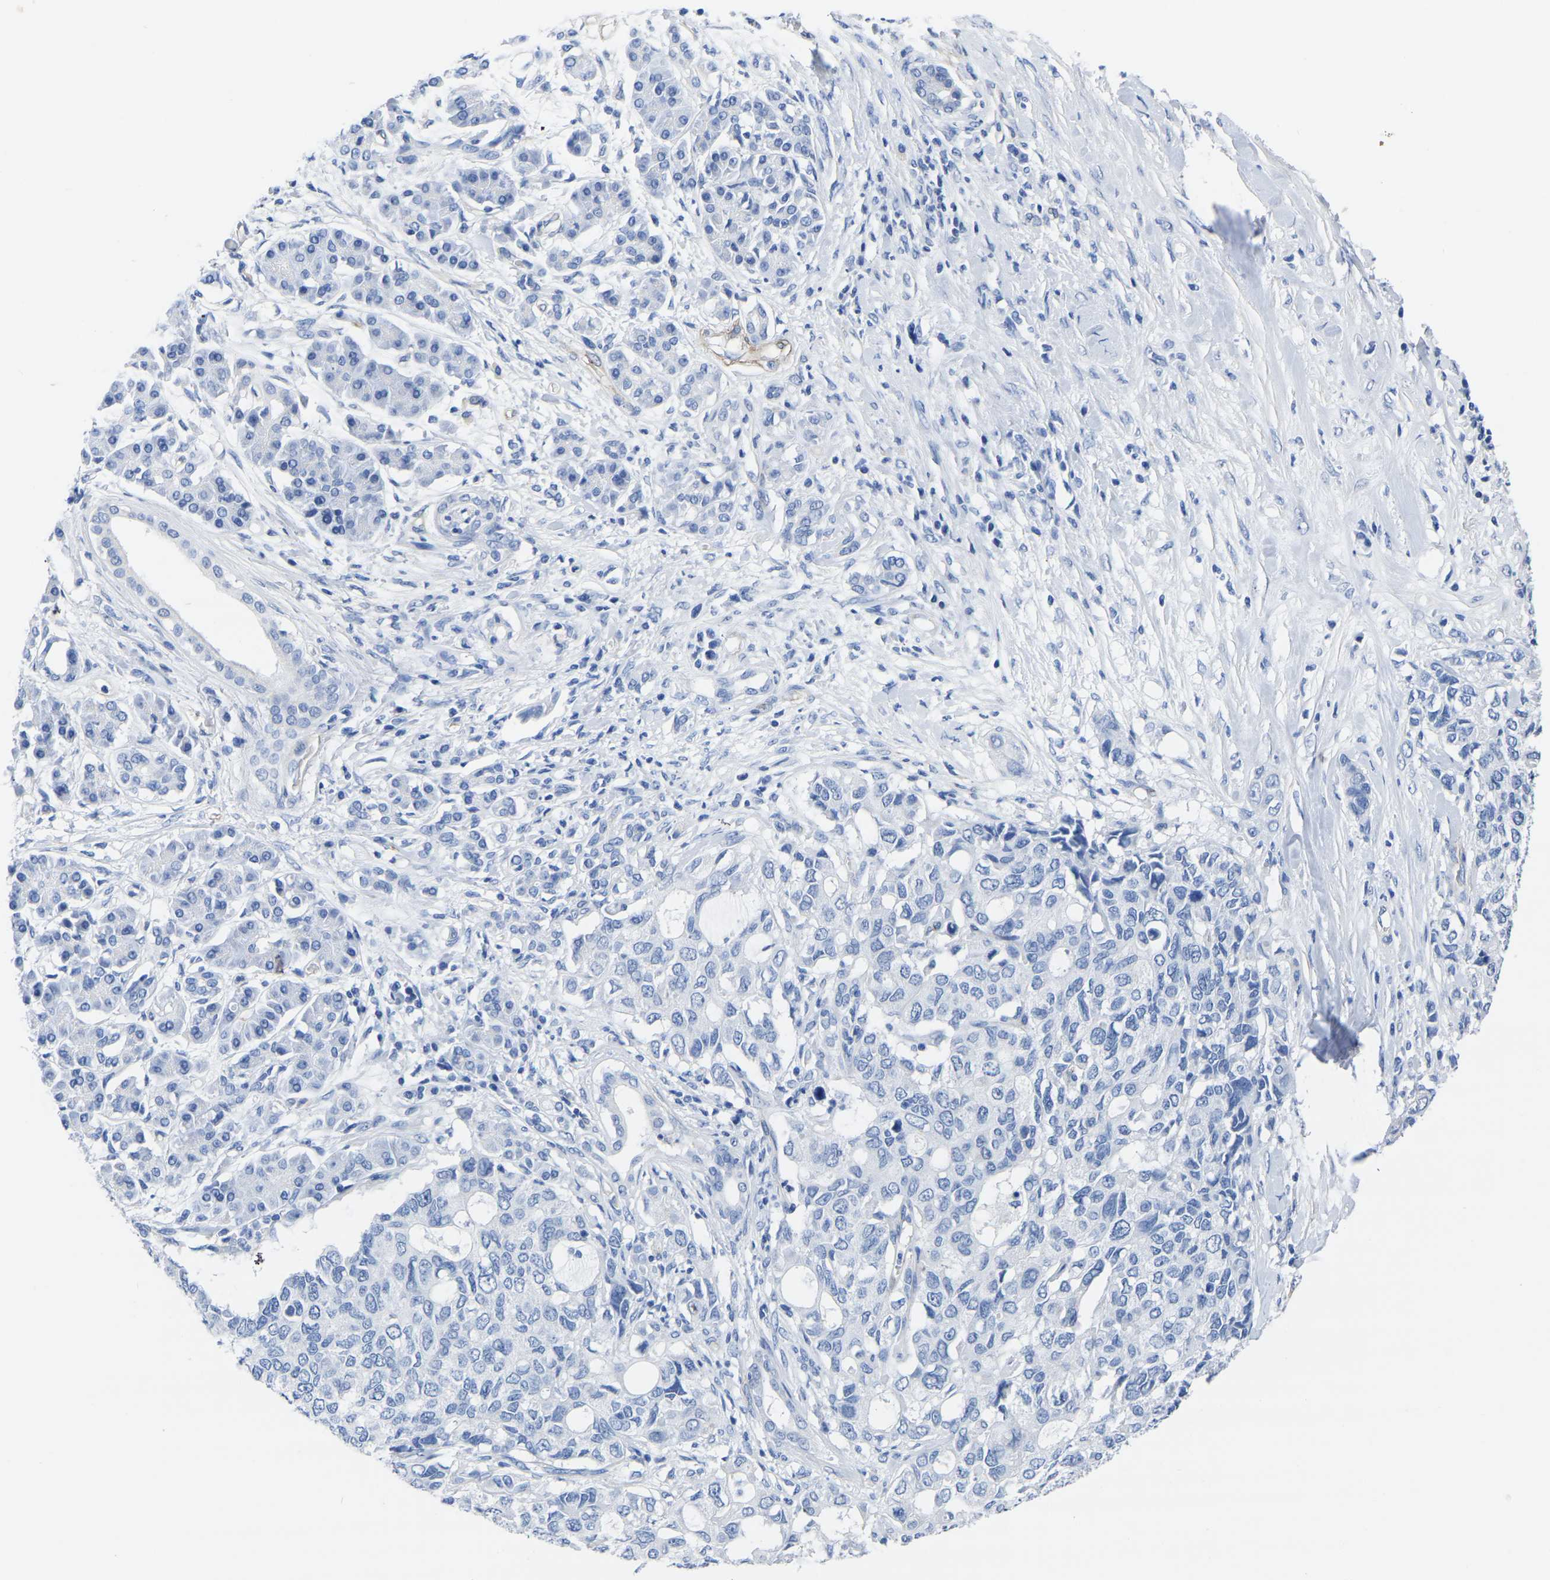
{"staining": {"intensity": "negative", "quantity": "none", "location": "none"}, "tissue": "pancreatic cancer", "cell_type": "Tumor cells", "image_type": "cancer", "snomed": [{"axis": "morphology", "description": "Adenocarcinoma, NOS"}, {"axis": "topography", "description": "Pancreas"}], "caption": "Immunohistochemical staining of human pancreatic adenocarcinoma demonstrates no significant expression in tumor cells.", "gene": "SLC45A3", "patient": {"sex": "female", "age": 56}}